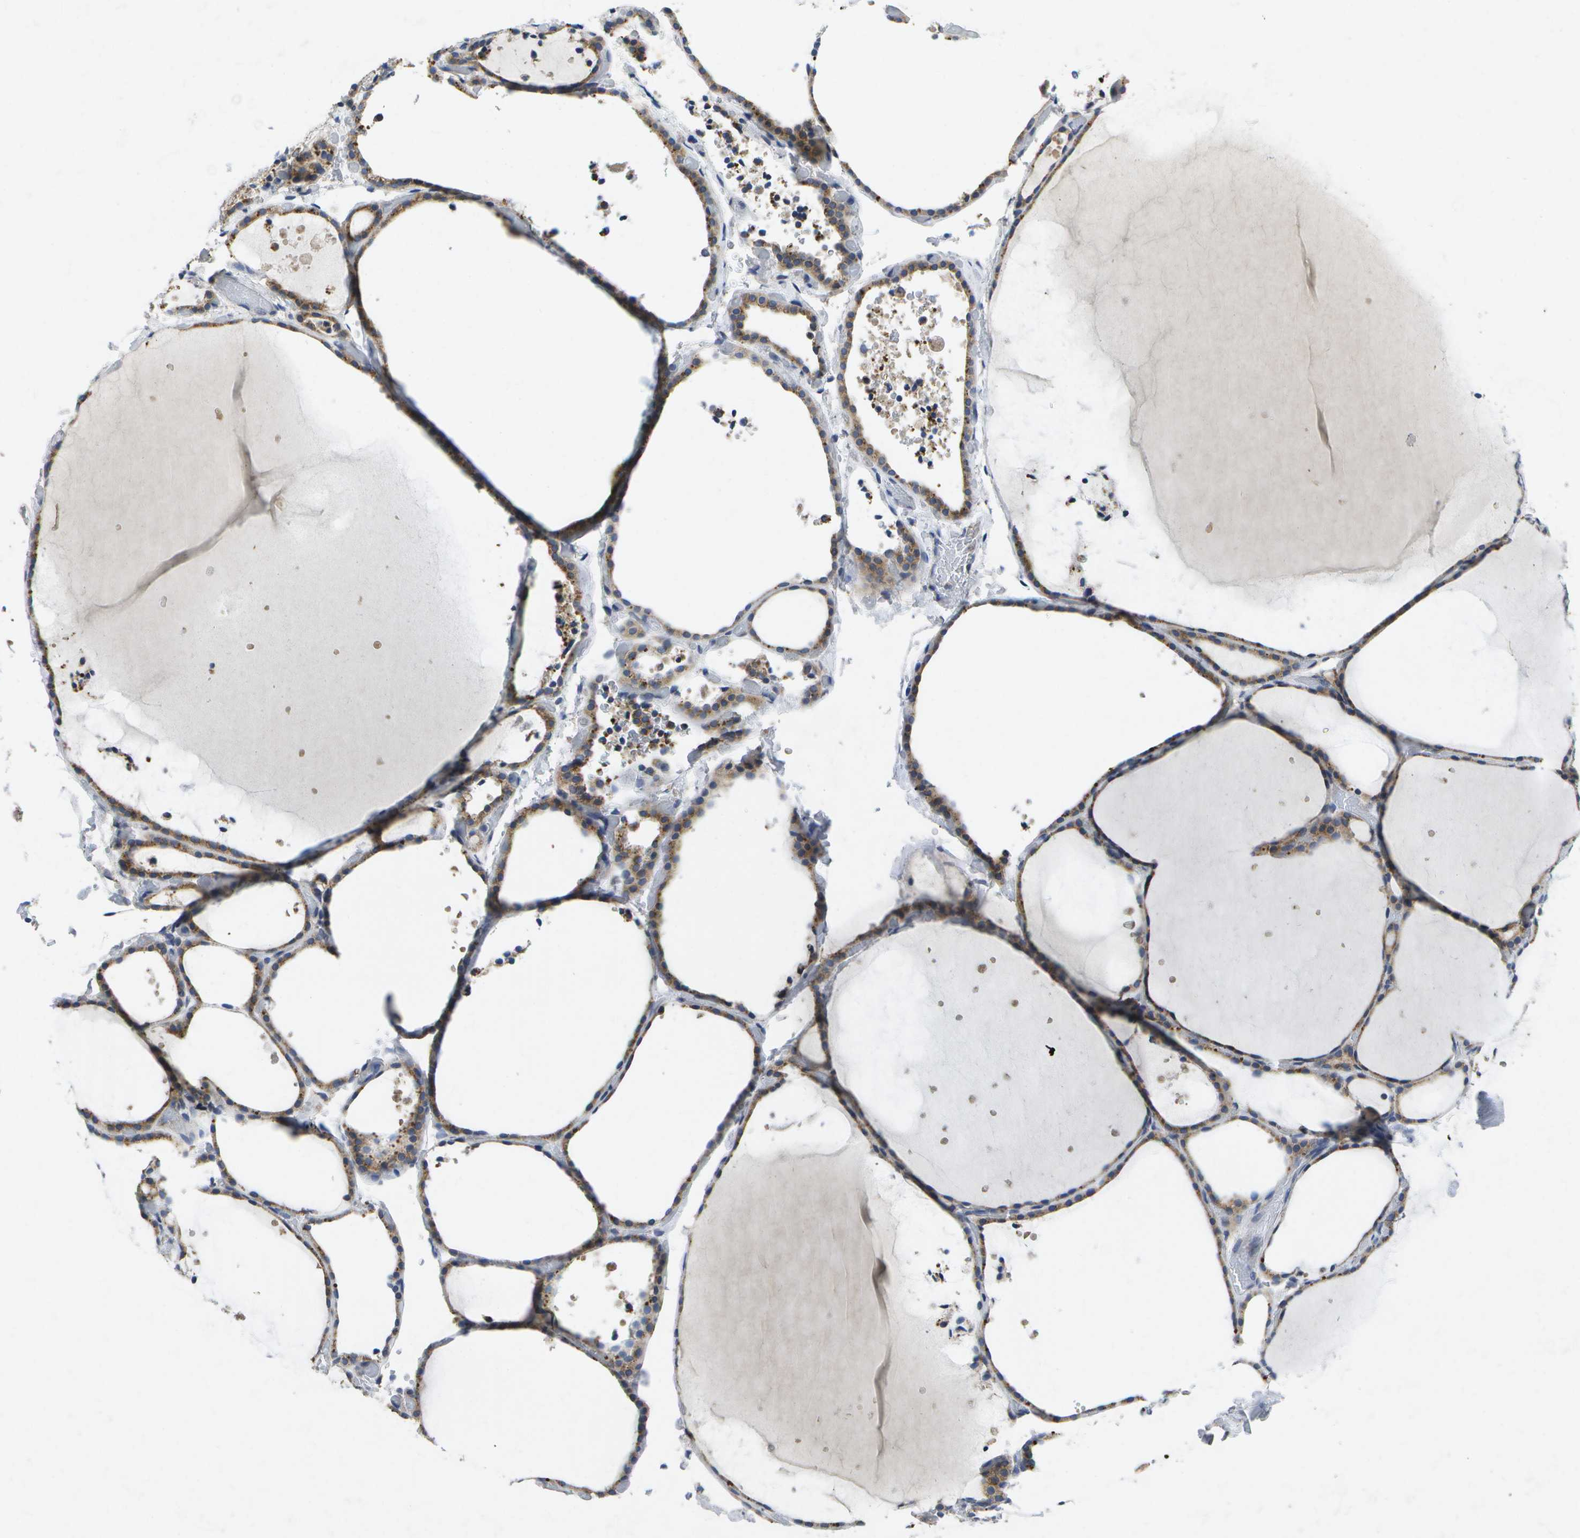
{"staining": {"intensity": "moderate", "quantity": ">75%", "location": "cytoplasmic/membranous"}, "tissue": "thyroid gland", "cell_type": "Glandular cells", "image_type": "normal", "snomed": [{"axis": "morphology", "description": "Normal tissue, NOS"}, {"axis": "topography", "description": "Thyroid gland"}], "caption": "A brown stain highlights moderate cytoplasmic/membranous positivity of a protein in glandular cells of unremarkable thyroid gland.", "gene": "KDELR1", "patient": {"sex": "female", "age": 44}}